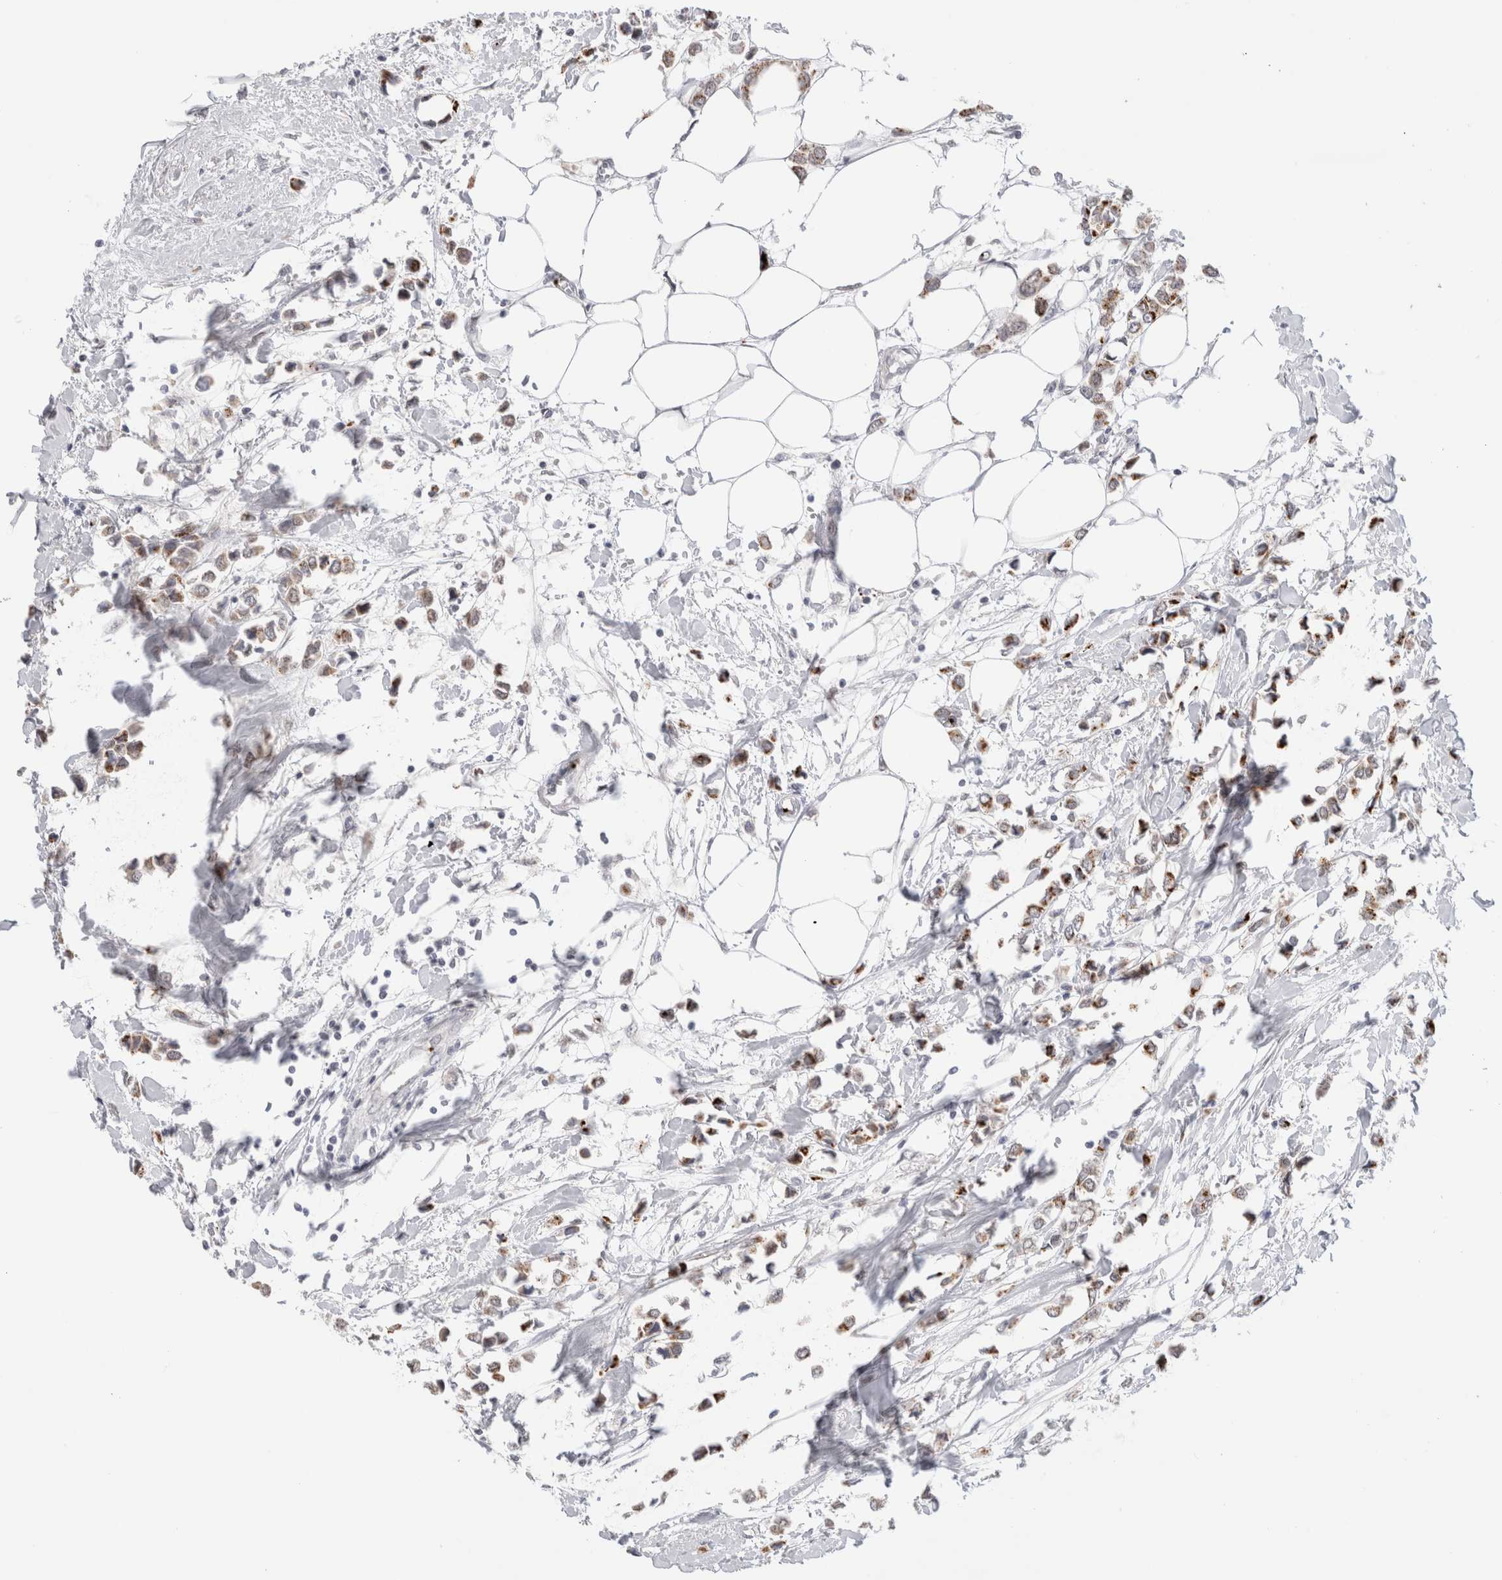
{"staining": {"intensity": "moderate", "quantity": ">75%", "location": "cytoplasmic/membranous"}, "tissue": "breast cancer", "cell_type": "Tumor cells", "image_type": "cancer", "snomed": [{"axis": "morphology", "description": "Lobular carcinoma"}, {"axis": "topography", "description": "Breast"}], "caption": "High-magnification brightfield microscopy of breast cancer stained with DAB (3,3'-diaminobenzidine) (brown) and counterstained with hematoxylin (blue). tumor cells exhibit moderate cytoplasmic/membranous positivity is identified in approximately>75% of cells. Ihc stains the protein of interest in brown and the nuclei are stained blue.", "gene": "VPS28", "patient": {"sex": "female", "age": 51}}